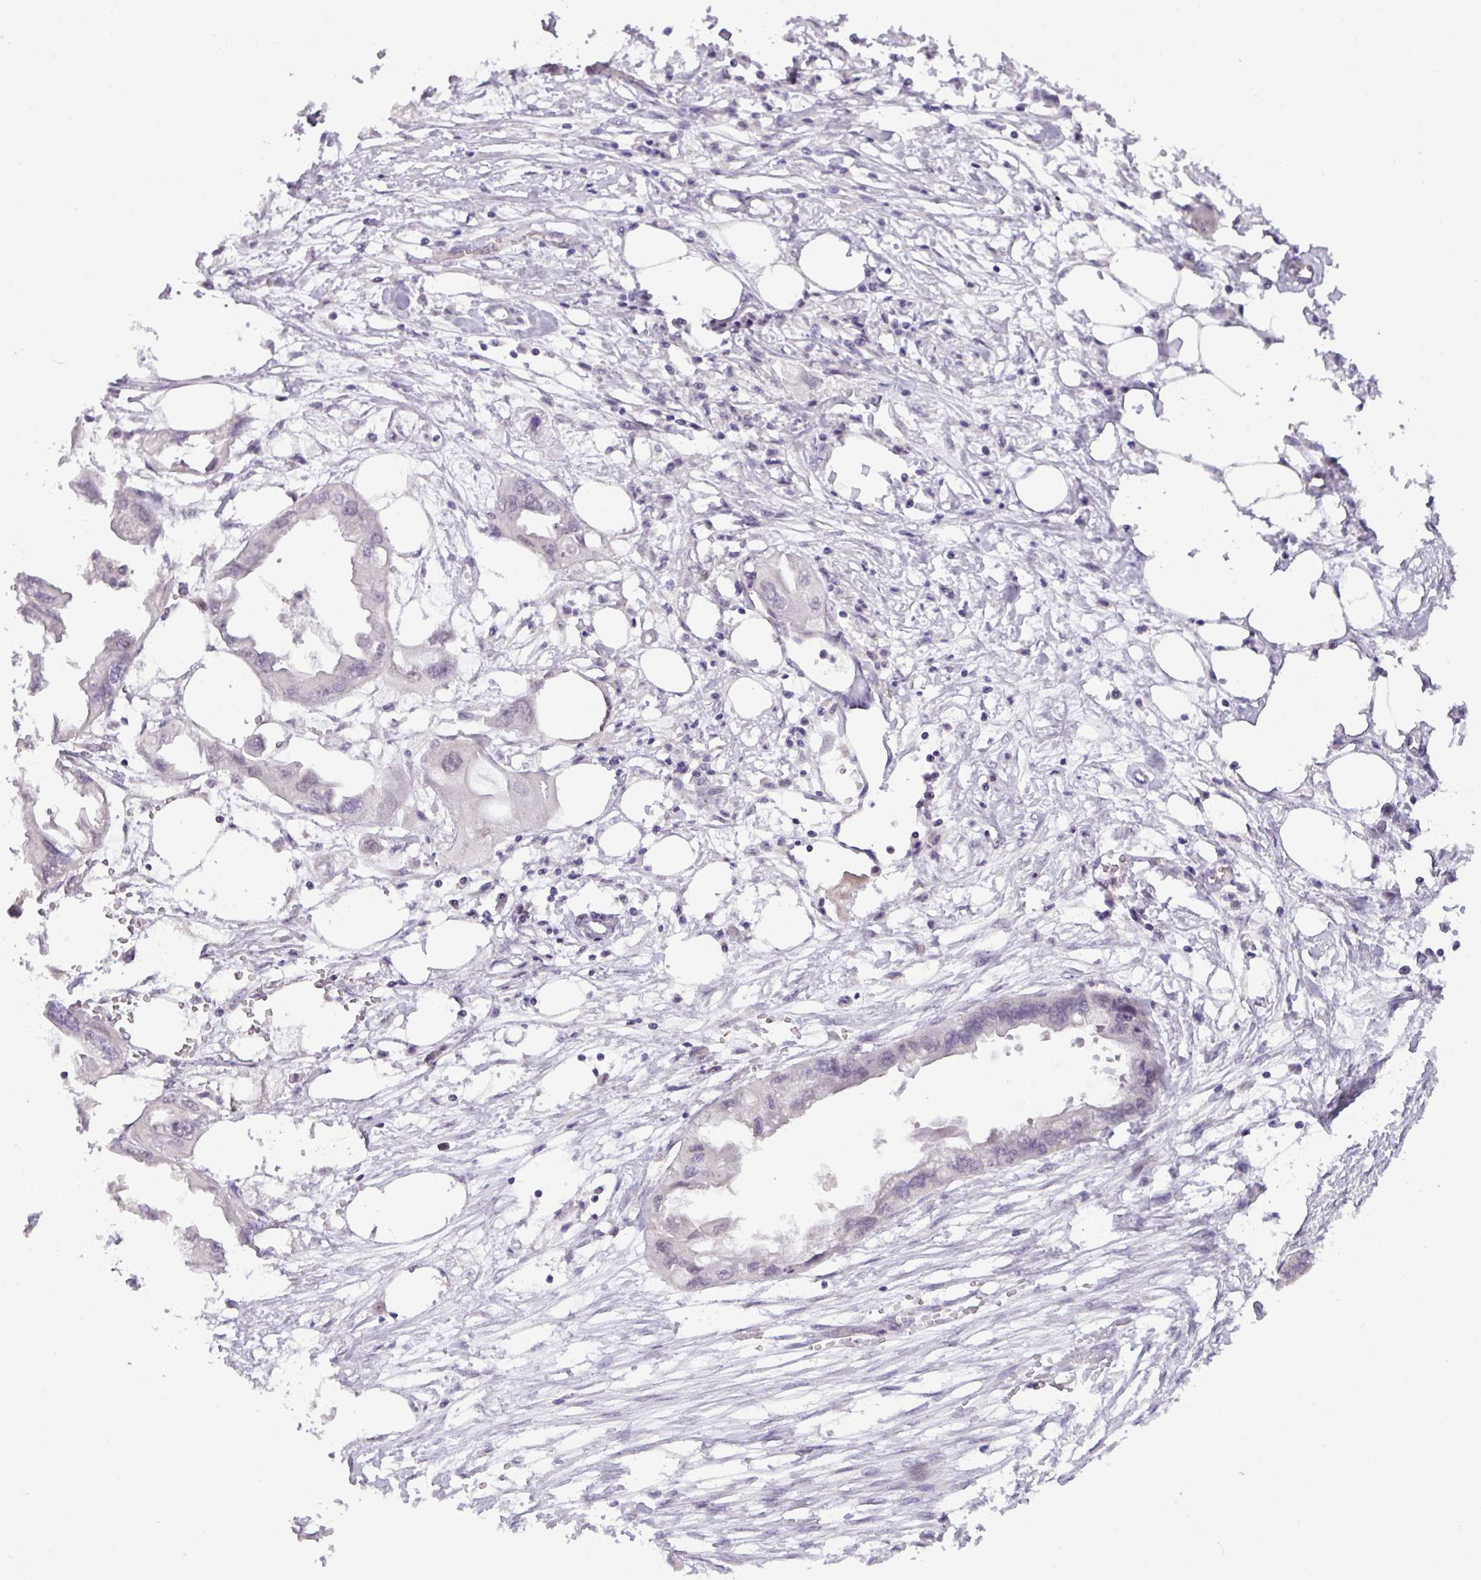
{"staining": {"intensity": "negative", "quantity": "none", "location": "none"}, "tissue": "endometrial cancer", "cell_type": "Tumor cells", "image_type": "cancer", "snomed": [{"axis": "morphology", "description": "Adenocarcinoma, NOS"}, {"axis": "morphology", "description": "Adenocarcinoma, metastatic, NOS"}, {"axis": "topography", "description": "Adipose tissue"}, {"axis": "topography", "description": "Endometrium"}], "caption": "Endometrial cancer stained for a protein using immunohistochemistry (IHC) demonstrates no expression tumor cells.", "gene": "RIPPLY1", "patient": {"sex": "female", "age": 67}}